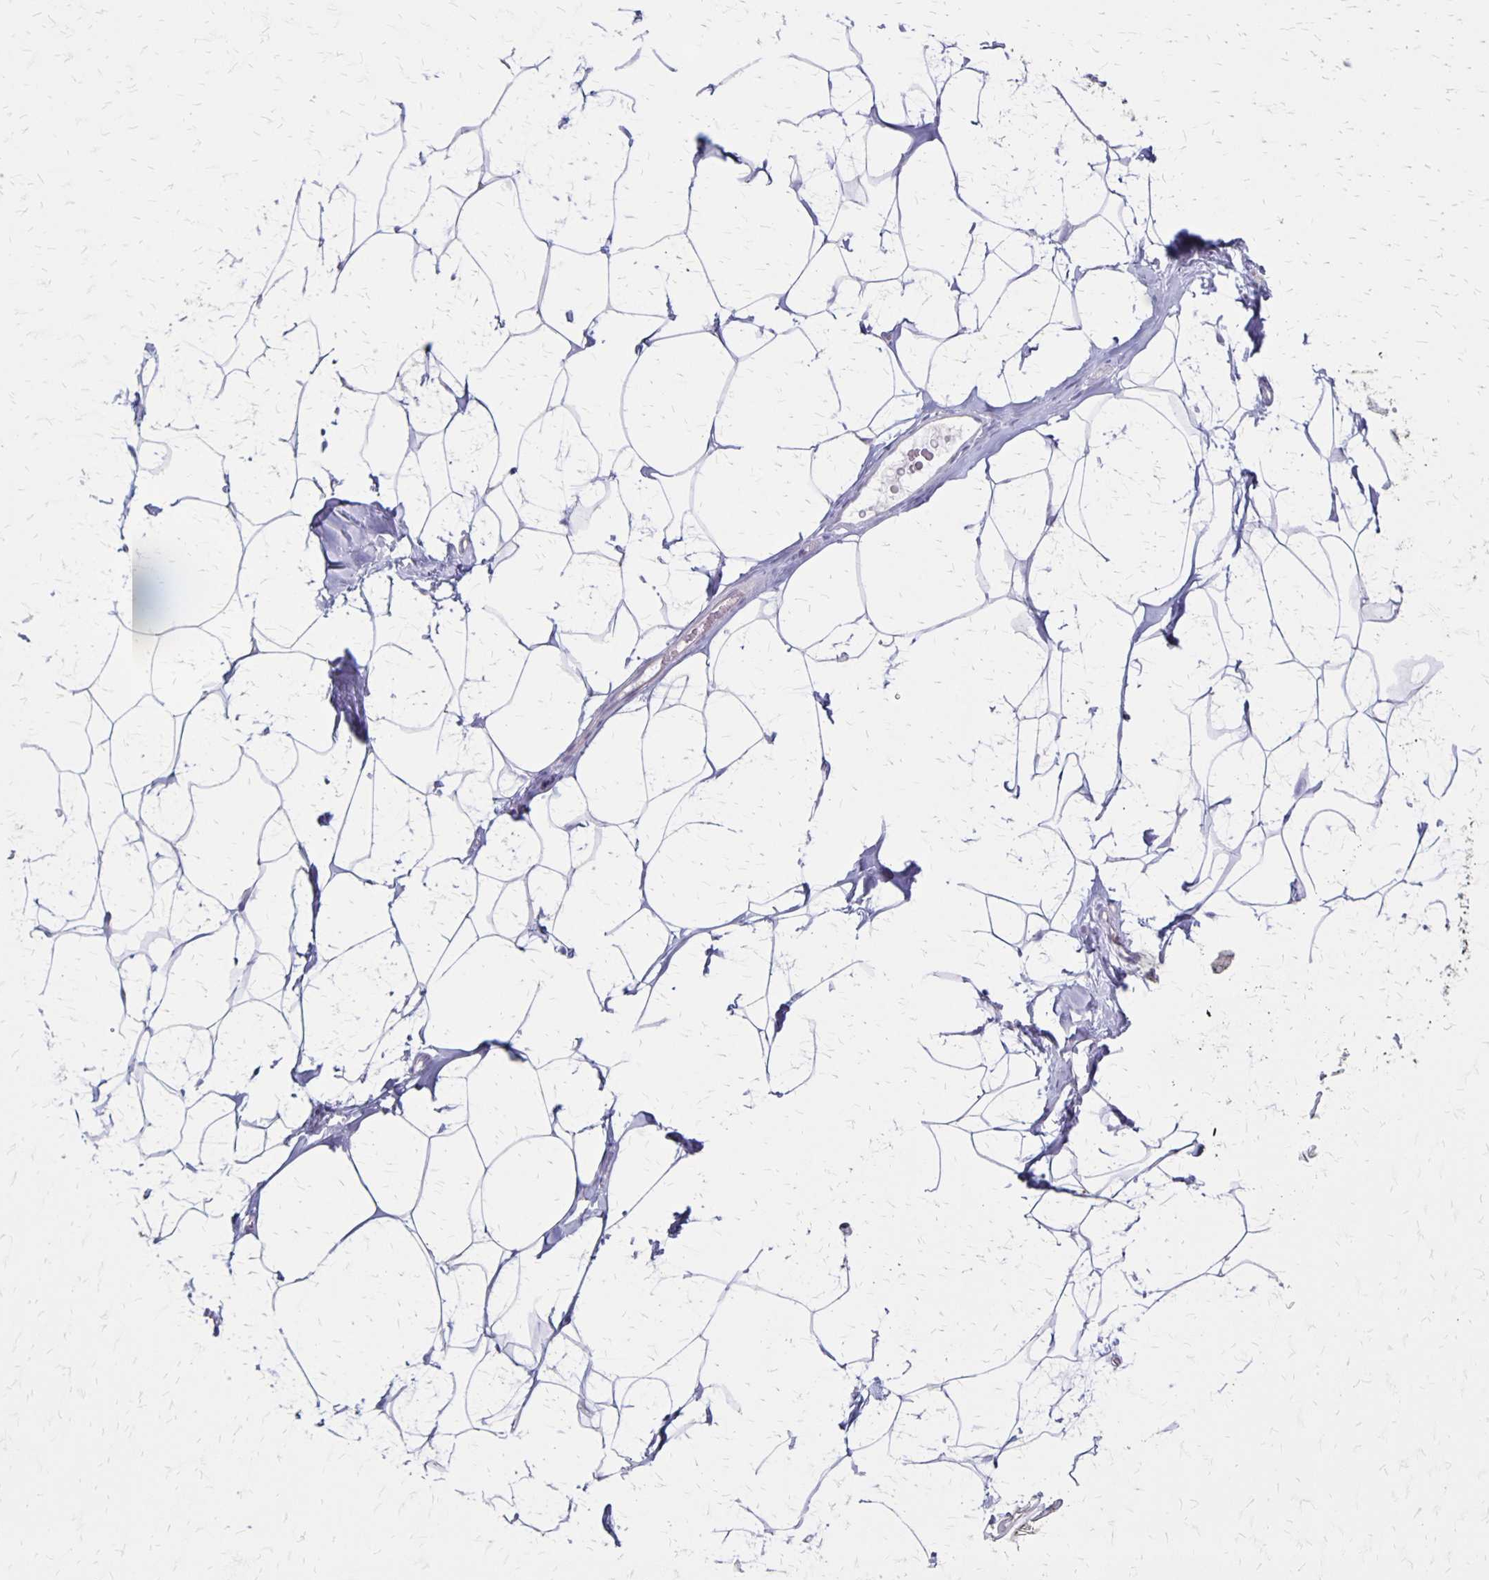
{"staining": {"intensity": "negative", "quantity": "none", "location": "none"}, "tissue": "breast", "cell_type": "Adipocytes", "image_type": "normal", "snomed": [{"axis": "morphology", "description": "Normal tissue, NOS"}, {"axis": "topography", "description": "Breast"}], "caption": "Immunohistochemistry photomicrograph of benign human breast stained for a protein (brown), which reveals no expression in adipocytes. Nuclei are stained in blue.", "gene": "HOMER1", "patient": {"sex": "female", "age": 32}}